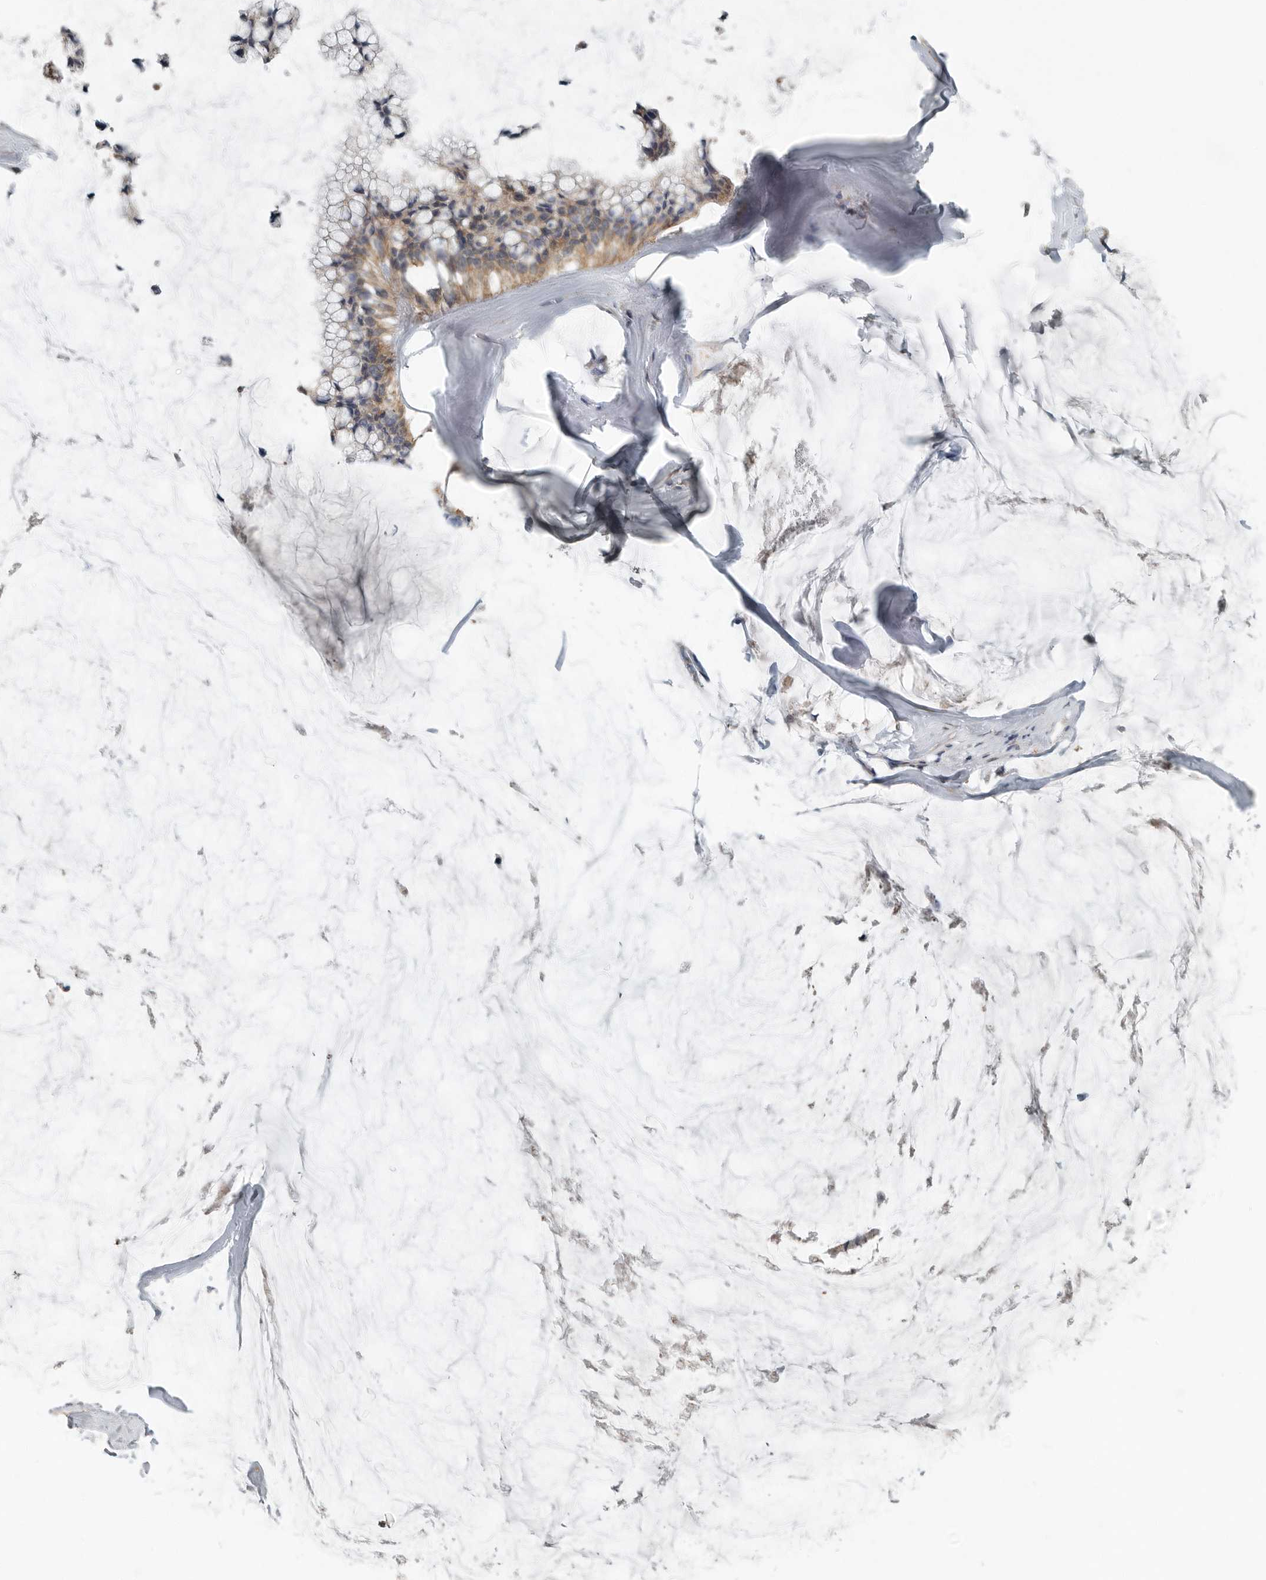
{"staining": {"intensity": "weak", "quantity": ">75%", "location": "cytoplasmic/membranous"}, "tissue": "ovarian cancer", "cell_type": "Tumor cells", "image_type": "cancer", "snomed": [{"axis": "morphology", "description": "Cystadenocarcinoma, mucinous, NOS"}, {"axis": "topography", "description": "Ovary"}], "caption": "This histopathology image exhibits immunohistochemistry (IHC) staining of human ovarian cancer (mucinous cystadenocarcinoma), with low weak cytoplasmic/membranous expression in about >75% of tumor cells.", "gene": "AFAP1", "patient": {"sex": "female", "age": 39}}